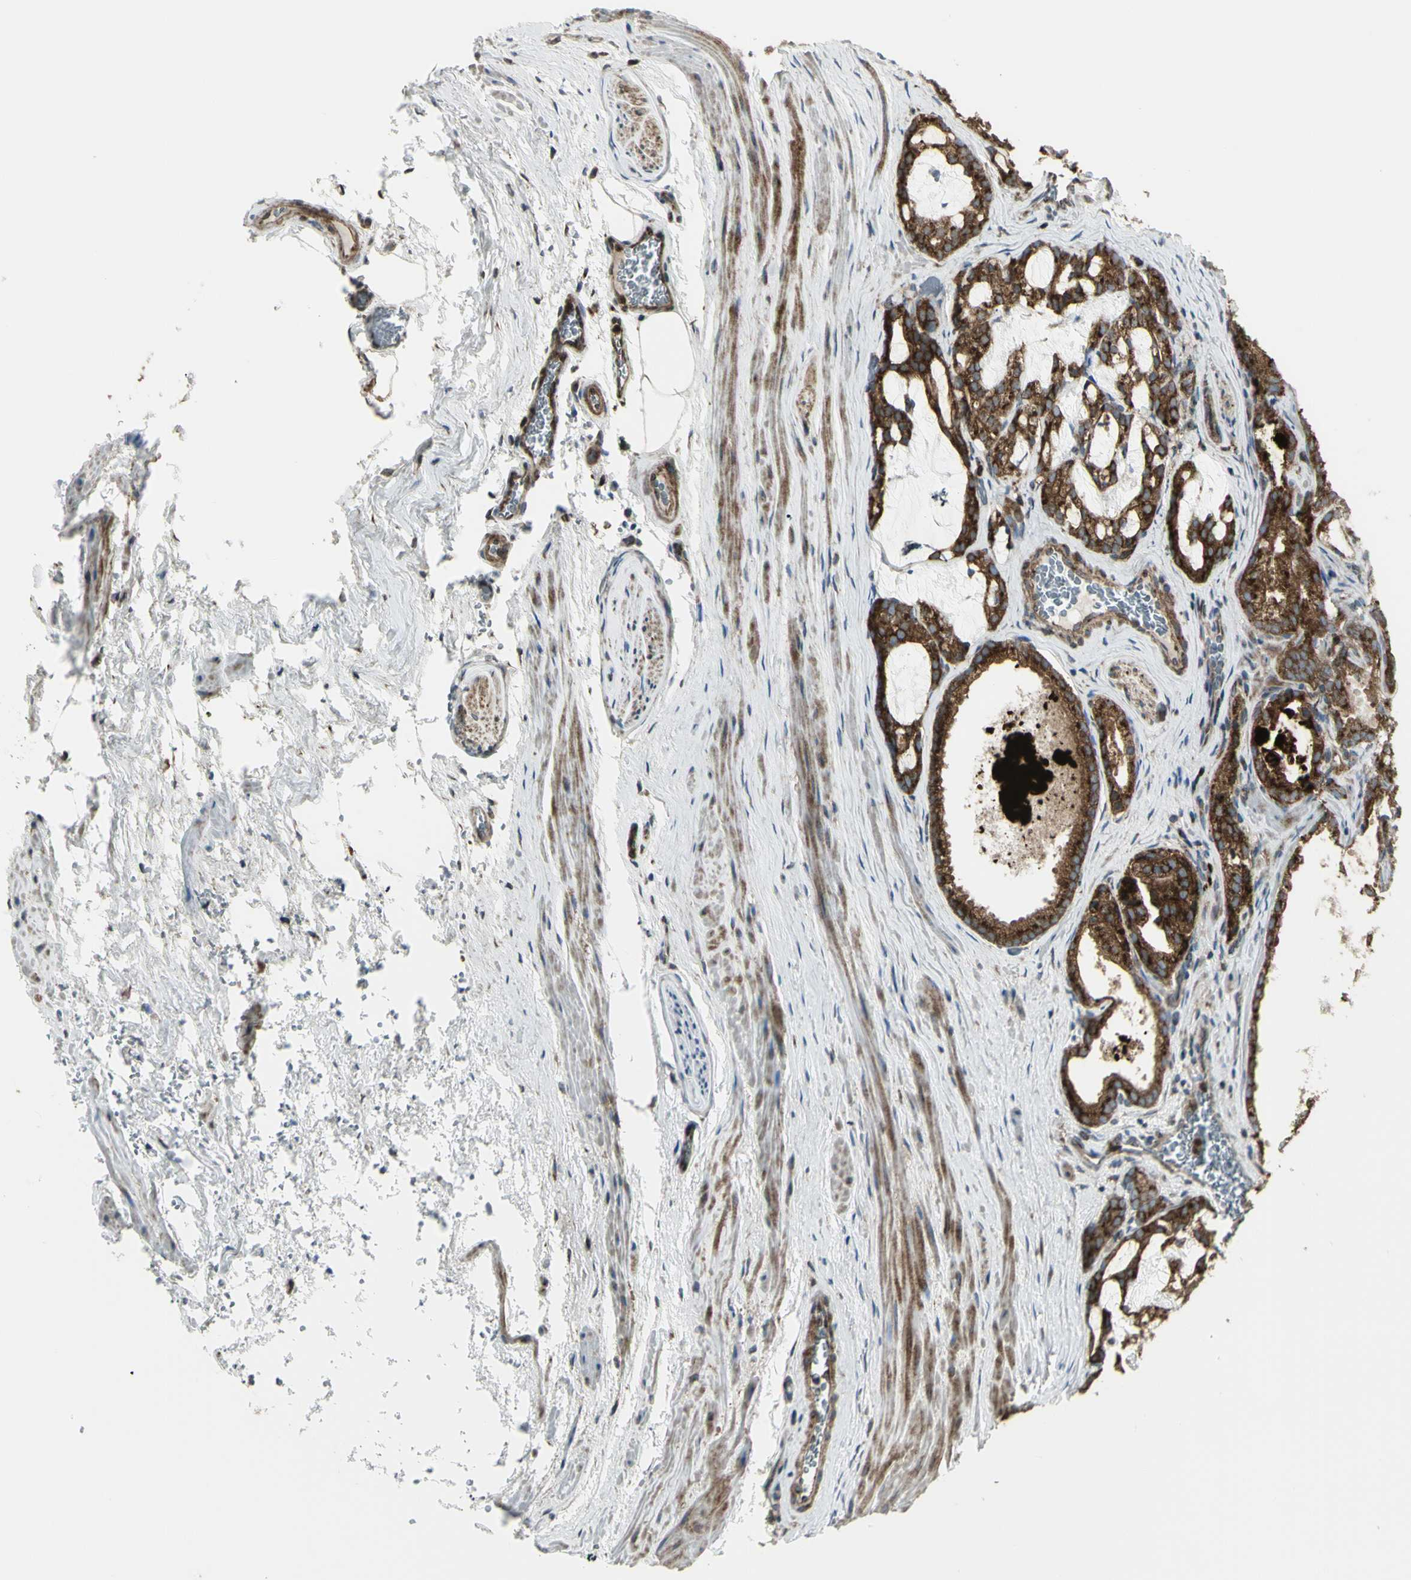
{"staining": {"intensity": "strong", "quantity": ">75%", "location": "cytoplasmic/membranous"}, "tissue": "prostate cancer", "cell_type": "Tumor cells", "image_type": "cancer", "snomed": [{"axis": "morphology", "description": "Adenocarcinoma, Low grade"}, {"axis": "topography", "description": "Prostate"}], "caption": "A high amount of strong cytoplasmic/membranous positivity is appreciated in about >75% of tumor cells in prostate adenocarcinoma (low-grade) tissue. Nuclei are stained in blue.", "gene": "NAPA", "patient": {"sex": "male", "age": 59}}